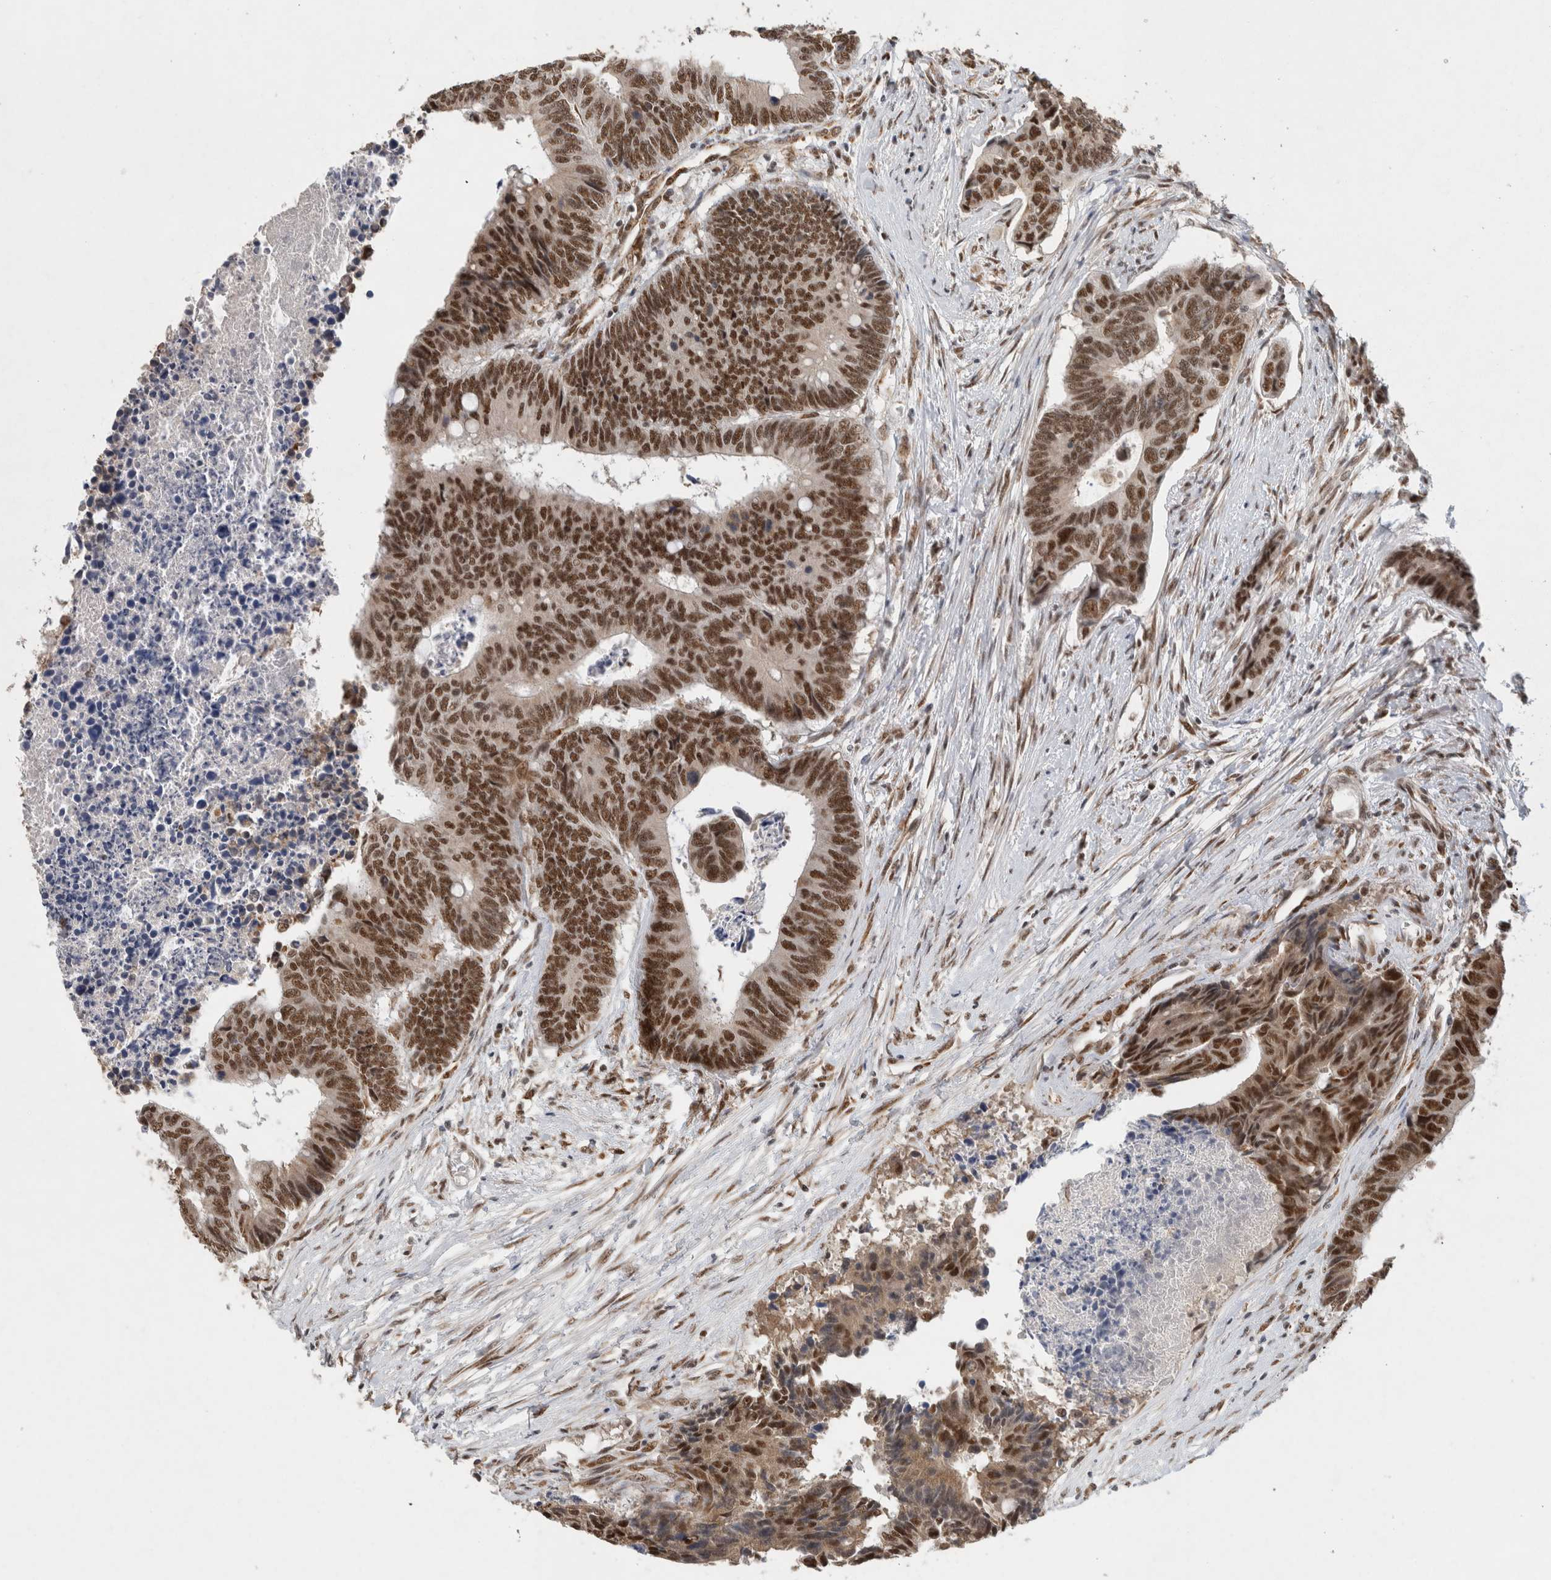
{"staining": {"intensity": "strong", "quantity": ">75%", "location": "nuclear"}, "tissue": "colorectal cancer", "cell_type": "Tumor cells", "image_type": "cancer", "snomed": [{"axis": "morphology", "description": "Adenocarcinoma, NOS"}, {"axis": "topography", "description": "Rectum"}], "caption": "A high amount of strong nuclear positivity is identified in approximately >75% of tumor cells in colorectal adenocarcinoma tissue. (DAB (3,3'-diaminobenzidine) IHC, brown staining for protein, blue staining for nuclei).", "gene": "DDX42", "patient": {"sex": "male", "age": 84}}